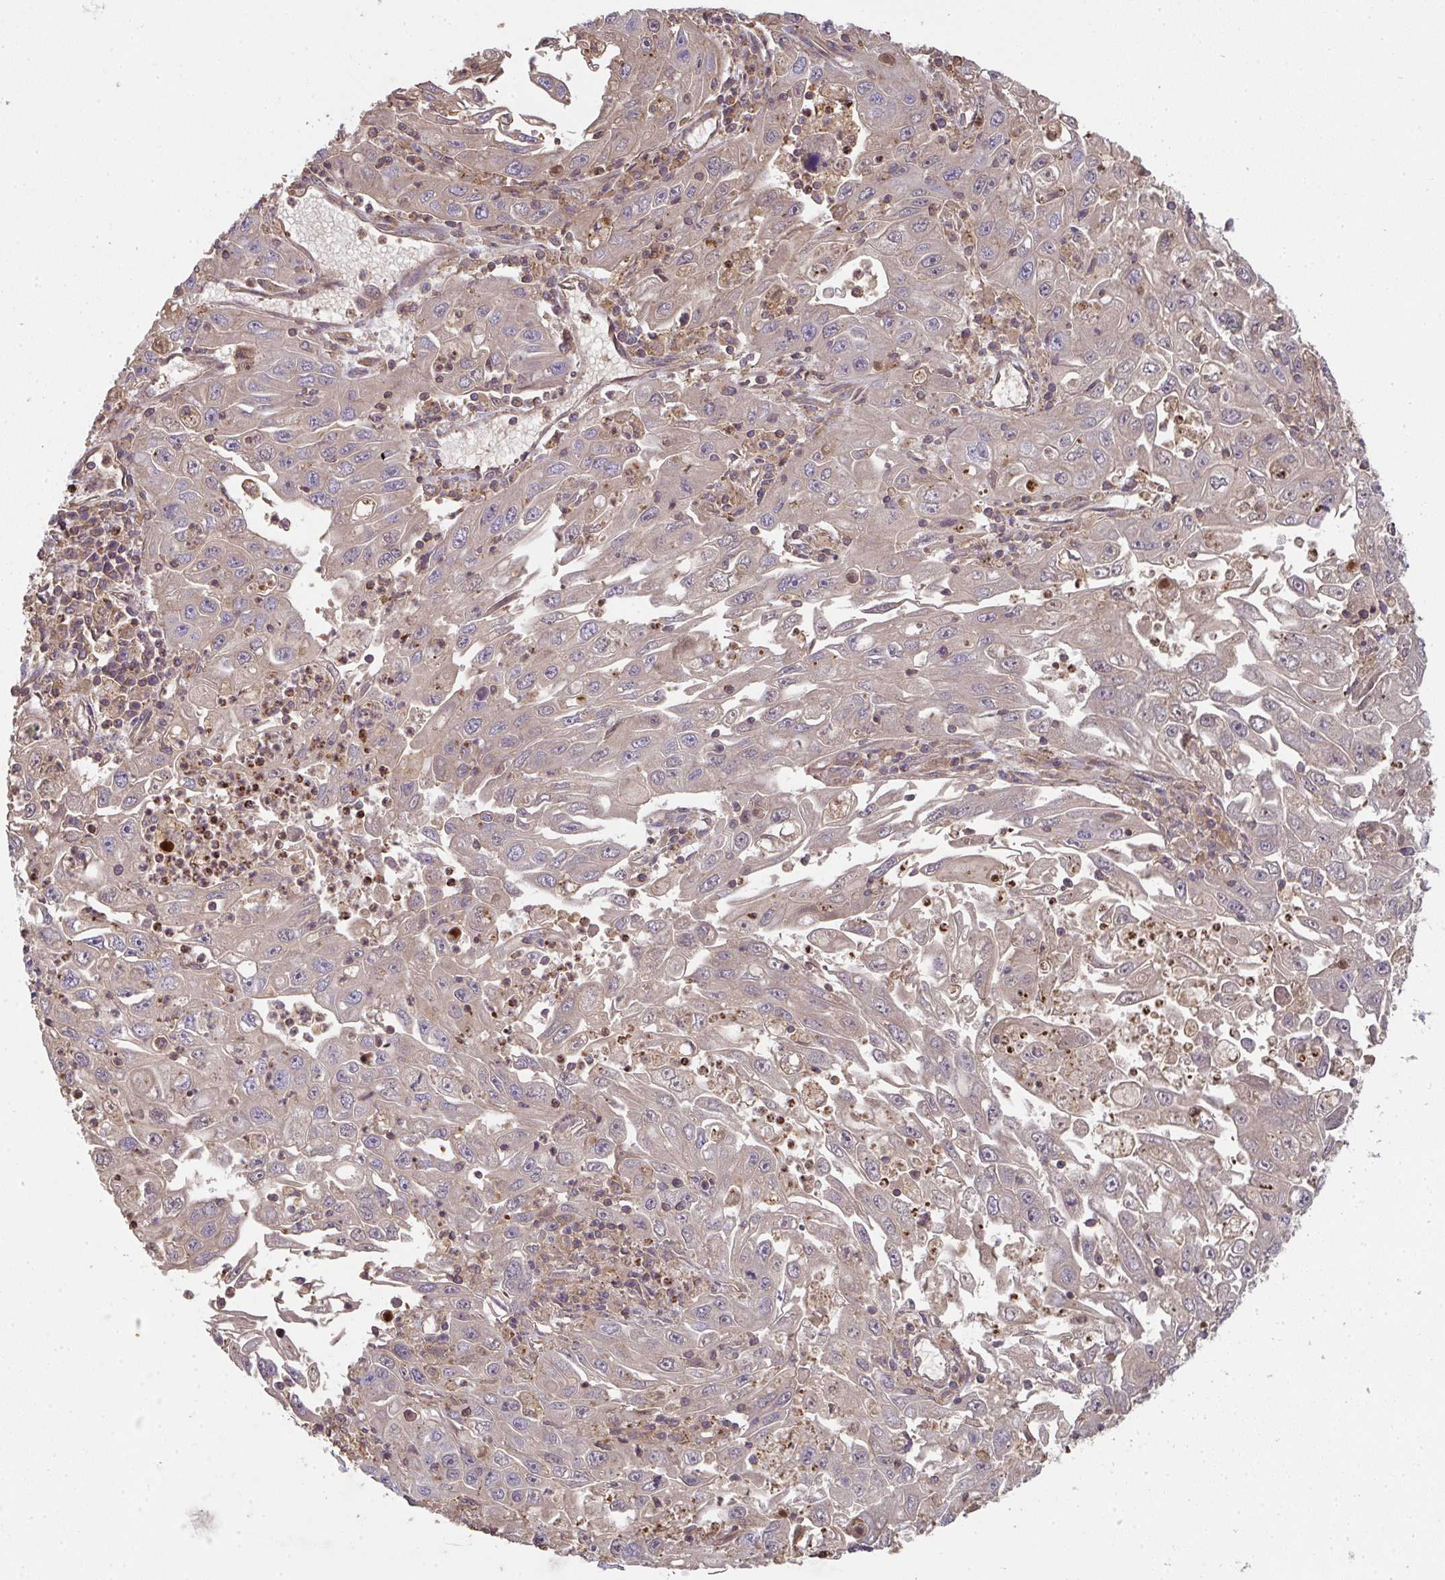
{"staining": {"intensity": "moderate", "quantity": "<25%", "location": "cytoplasmic/membranous"}, "tissue": "endometrial cancer", "cell_type": "Tumor cells", "image_type": "cancer", "snomed": [{"axis": "morphology", "description": "Adenocarcinoma, NOS"}, {"axis": "topography", "description": "Uterus"}], "caption": "Immunohistochemical staining of human endometrial cancer (adenocarcinoma) demonstrates moderate cytoplasmic/membranous protein expression in approximately <25% of tumor cells.", "gene": "TNMD", "patient": {"sex": "female", "age": 62}}